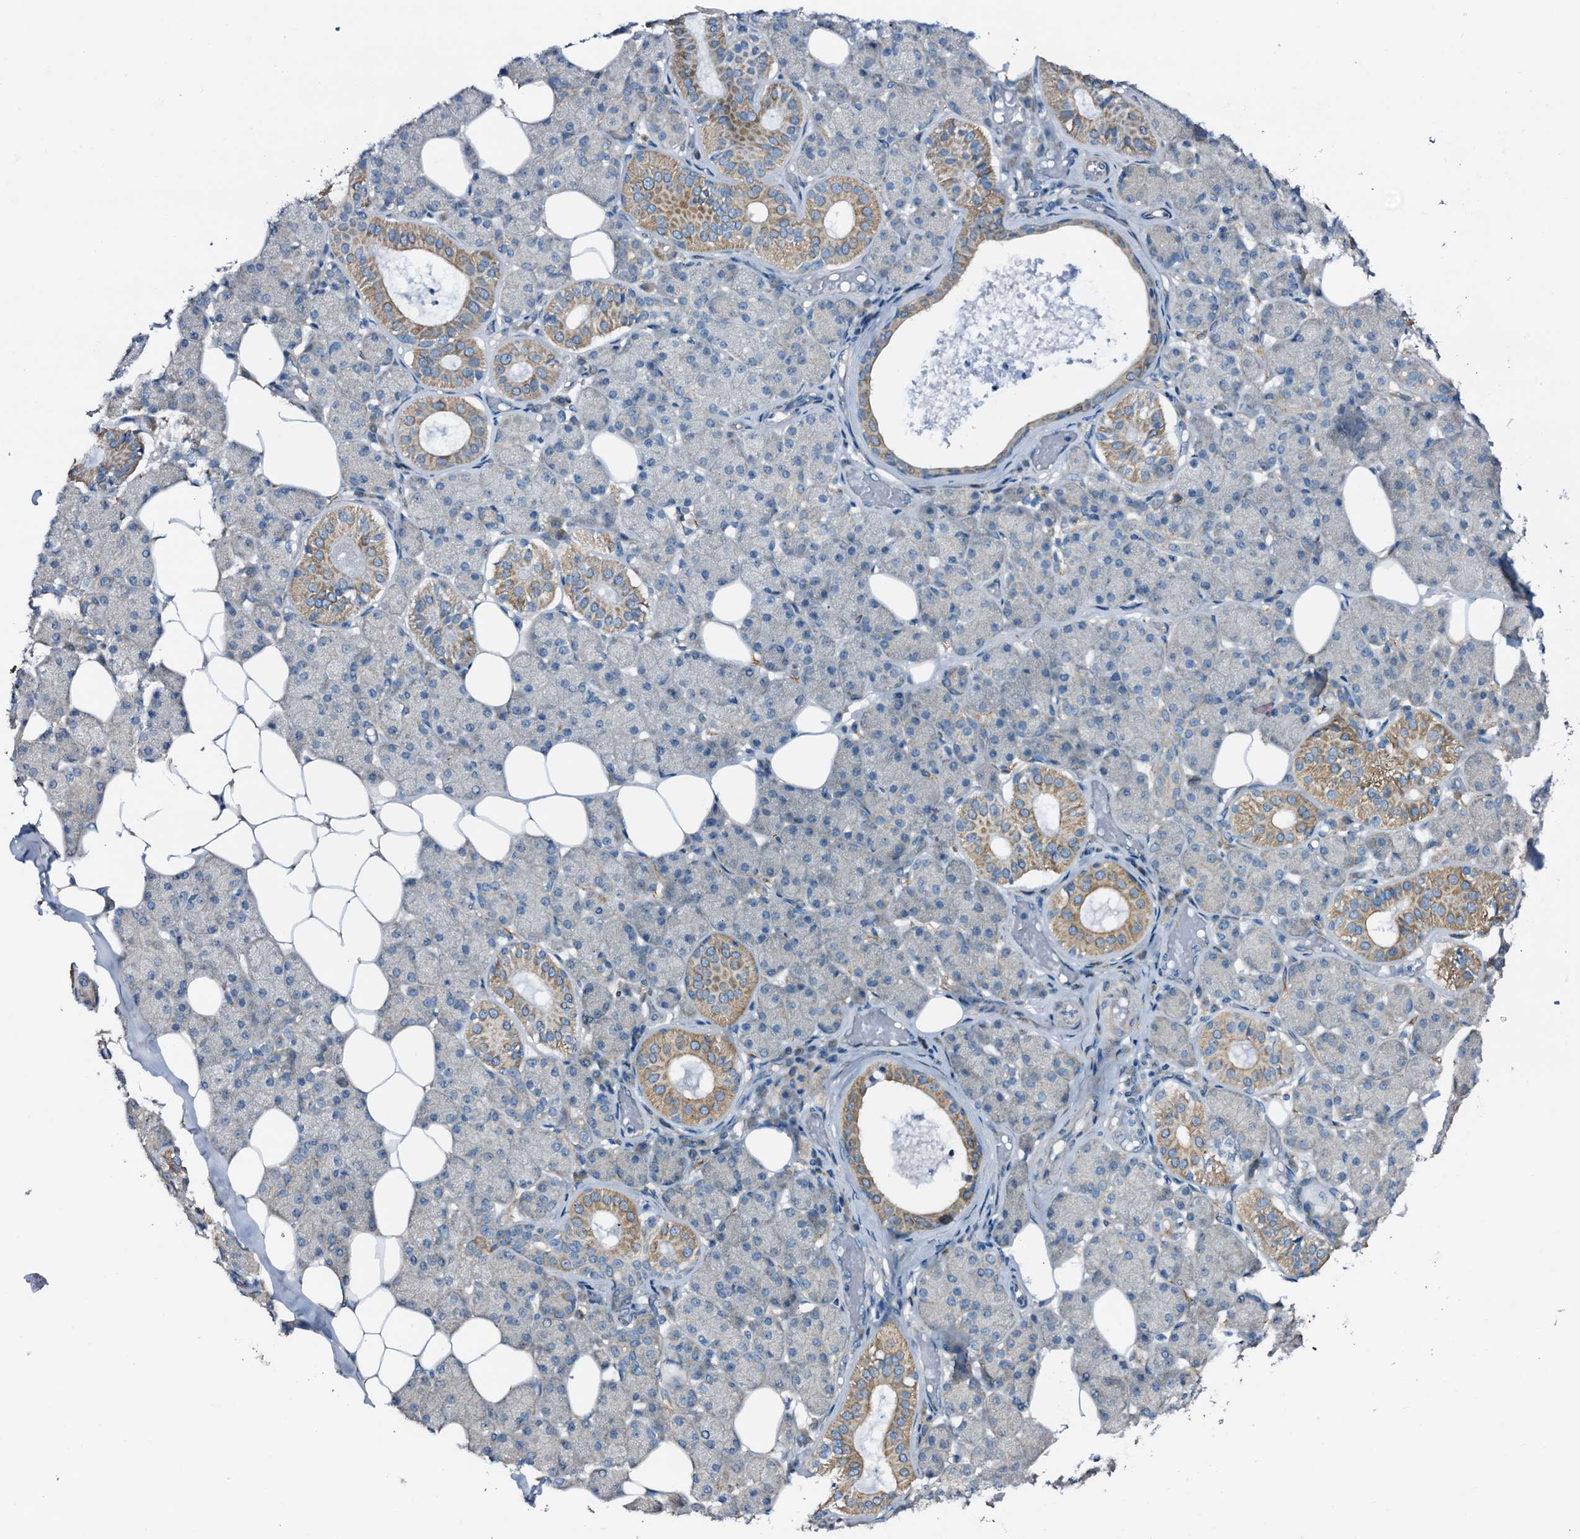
{"staining": {"intensity": "moderate", "quantity": "<25%", "location": "cytoplasmic/membranous"}, "tissue": "salivary gland", "cell_type": "Glandular cells", "image_type": "normal", "snomed": [{"axis": "morphology", "description": "Normal tissue, NOS"}, {"axis": "topography", "description": "Salivary gland"}], "caption": "High-power microscopy captured an IHC micrograph of benign salivary gland, revealing moderate cytoplasmic/membranous staining in approximately <25% of glandular cells.", "gene": "STARD13", "patient": {"sex": "female", "age": 33}}